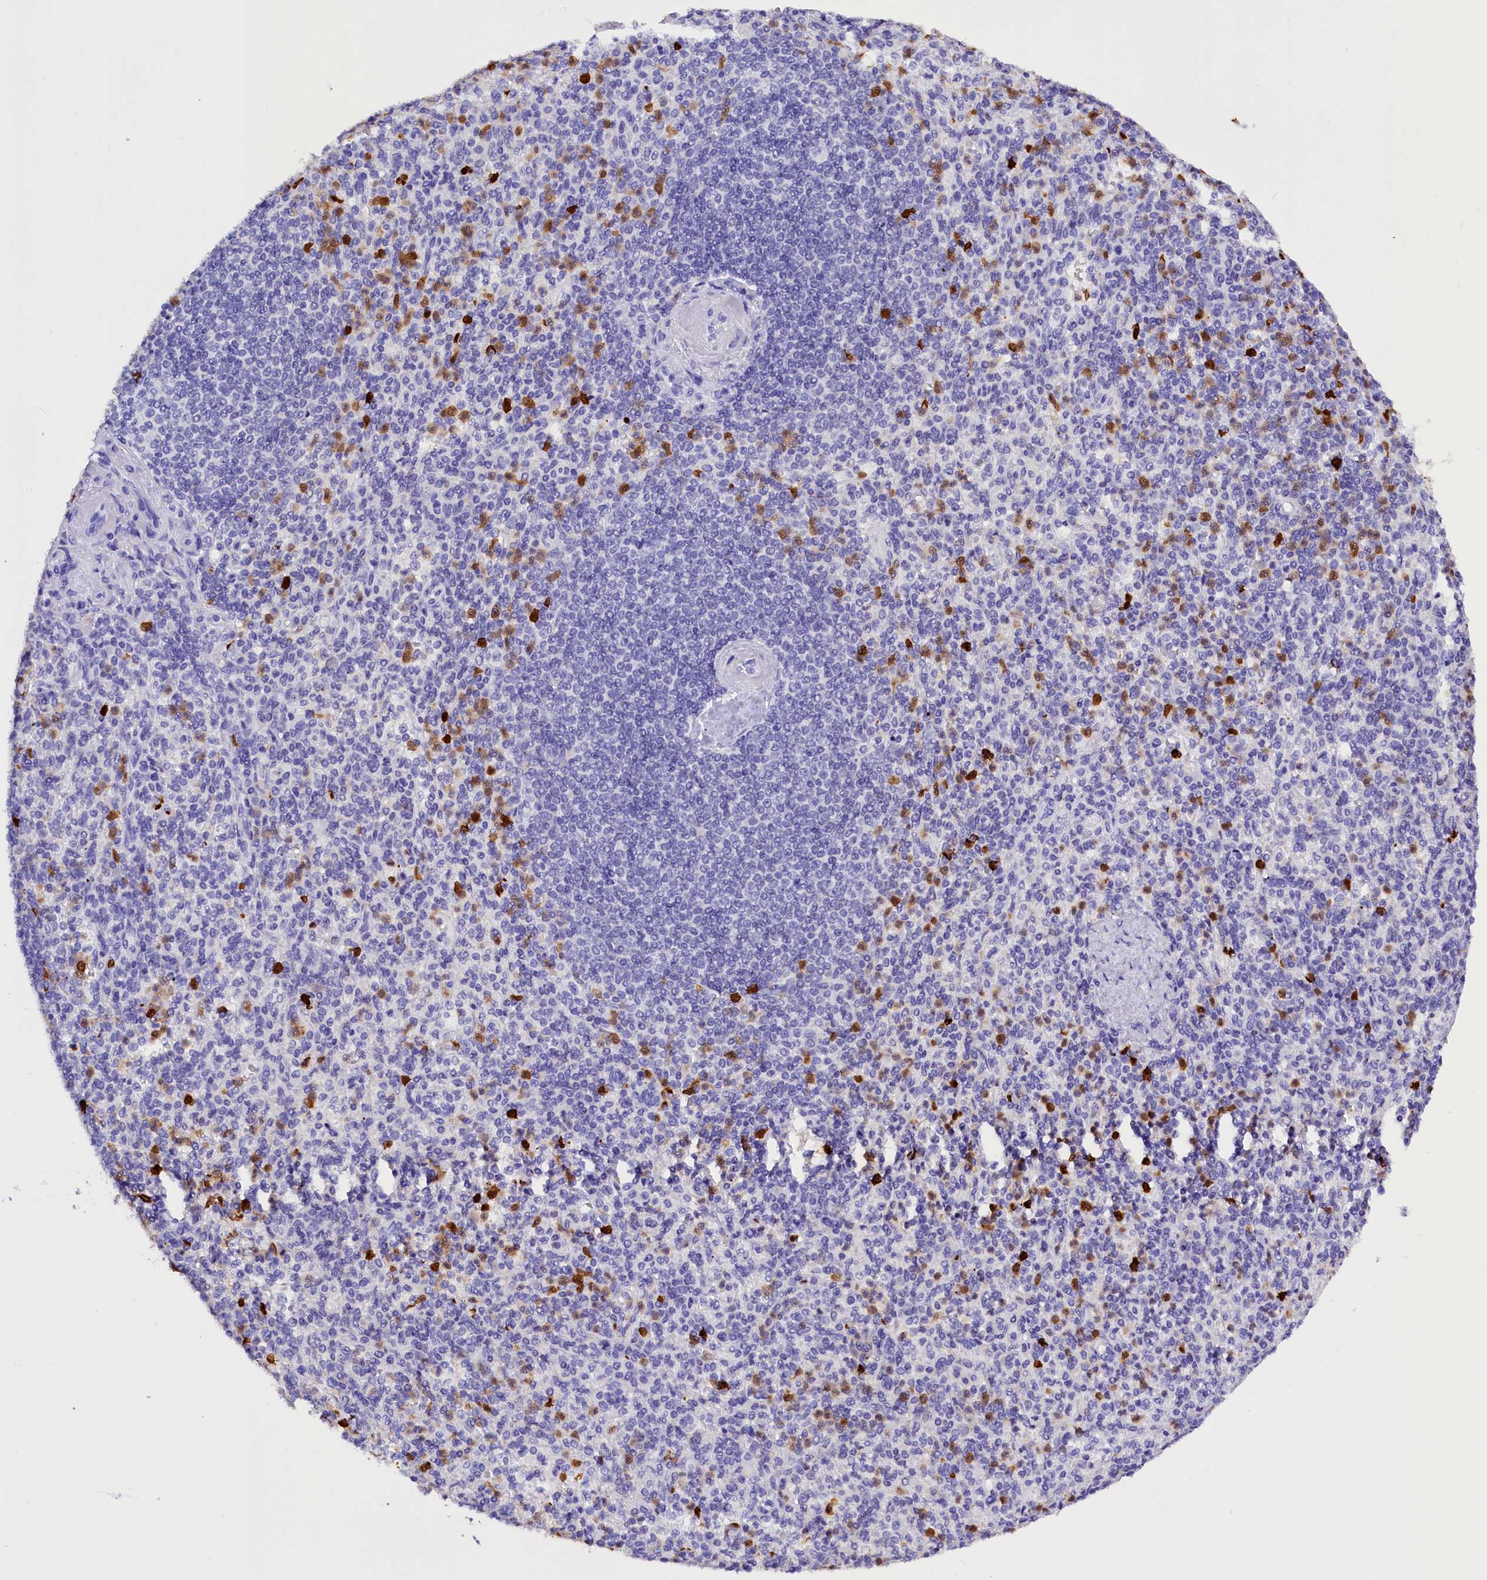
{"staining": {"intensity": "strong", "quantity": "<25%", "location": "cytoplasmic/membranous"}, "tissue": "spleen", "cell_type": "Cells in red pulp", "image_type": "normal", "snomed": [{"axis": "morphology", "description": "Normal tissue, NOS"}, {"axis": "topography", "description": "Spleen"}], "caption": "Protein expression by immunohistochemistry exhibits strong cytoplasmic/membranous expression in about <25% of cells in red pulp in normal spleen.", "gene": "CLC", "patient": {"sex": "female", "age": 74}}